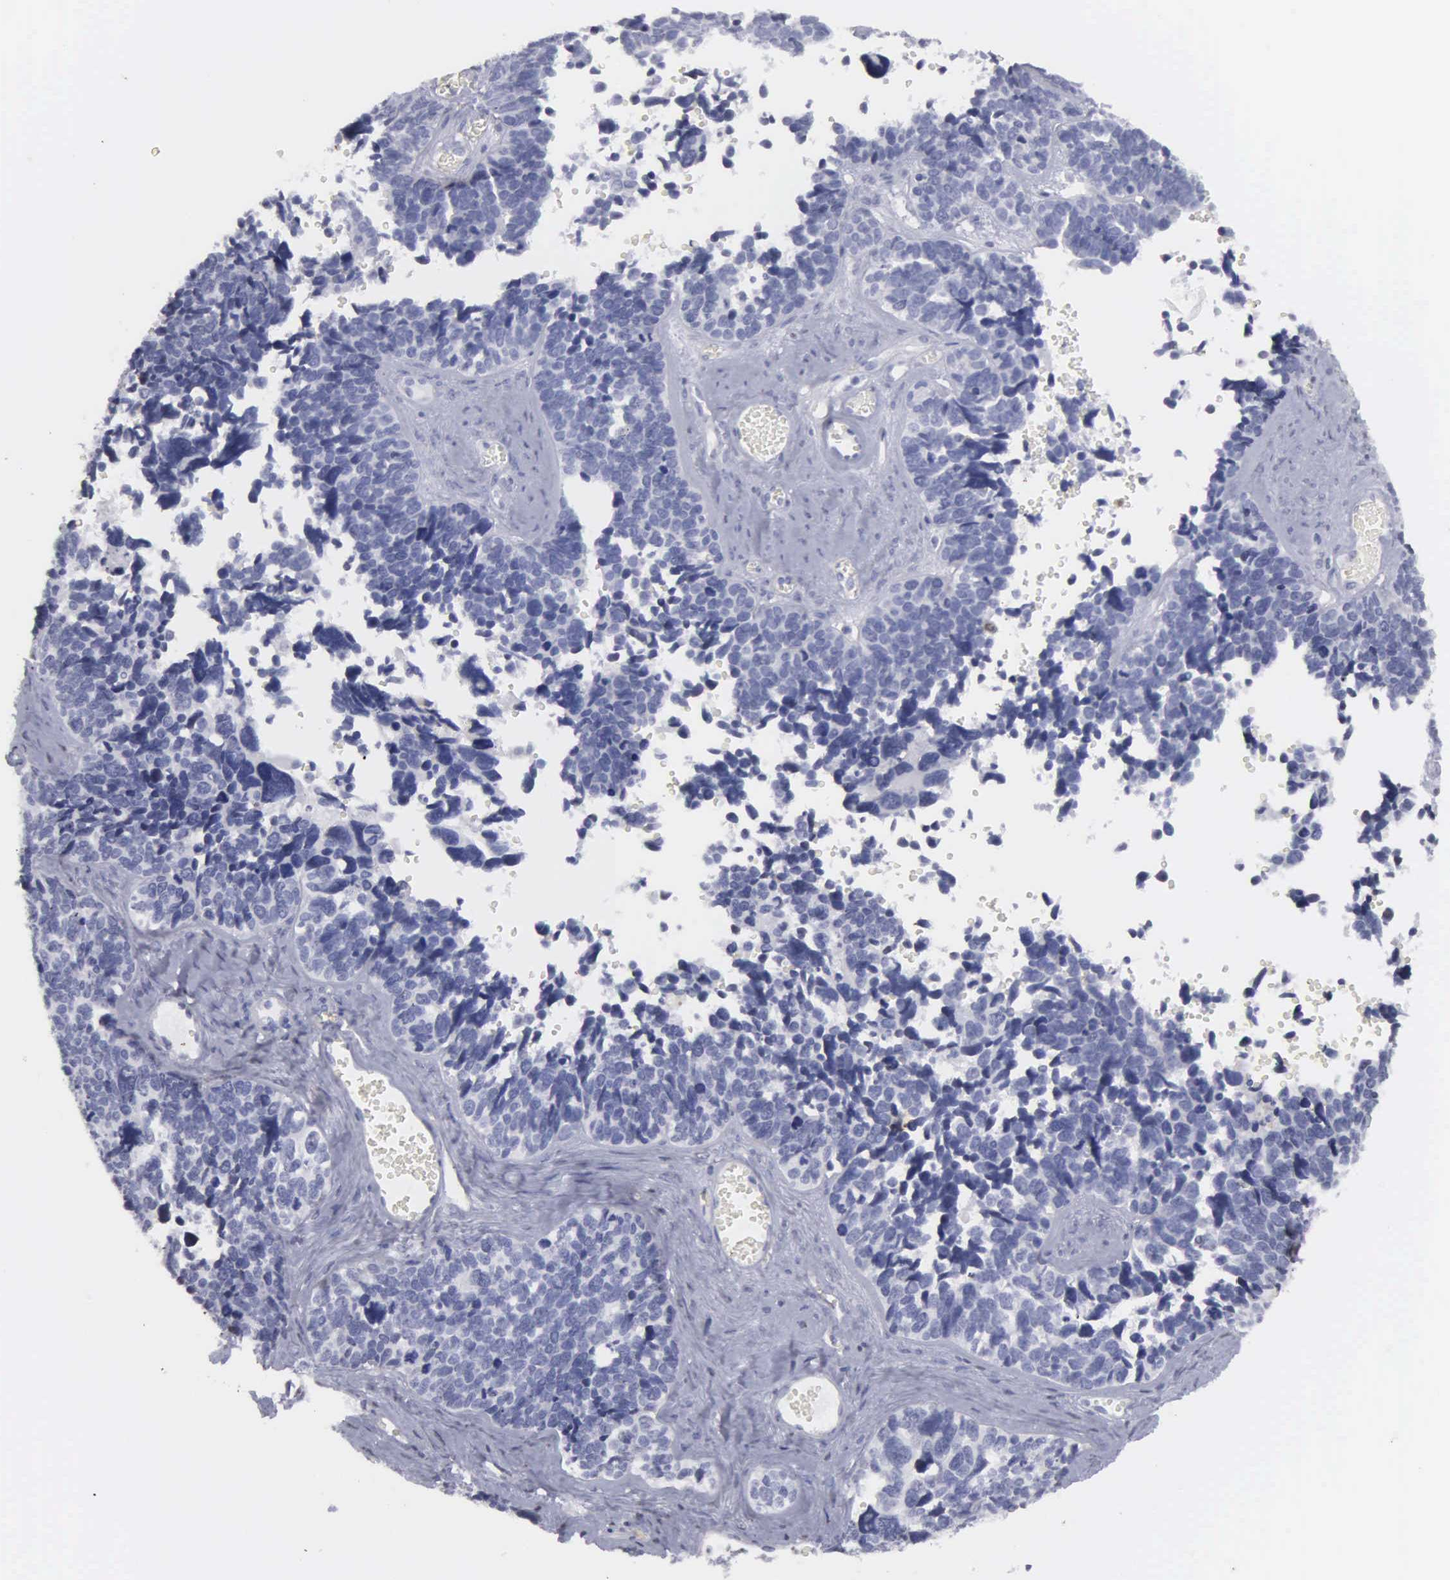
{"staining": {"intensity": "negative", "quantity": "none", "location": "none"}, "tissue": "ovarian cancer", "cell_type": "Tumor cells", "image_type": "cancer", "snomed": [{"axis": "morphology", "description": "Cystadenocarcinoma, serous, NOS"}, {"axis": "topography", "description": "Ovary"}], "caption": "Immunohistochemistry image of neoplastic tissue: human serous cystadenocarcinoma (ovarian) stained with DAB shows no significant protein positivity in tumor cells.", "gene": "KIAA0586", "patient": {"sex": "female", "age": 77}}